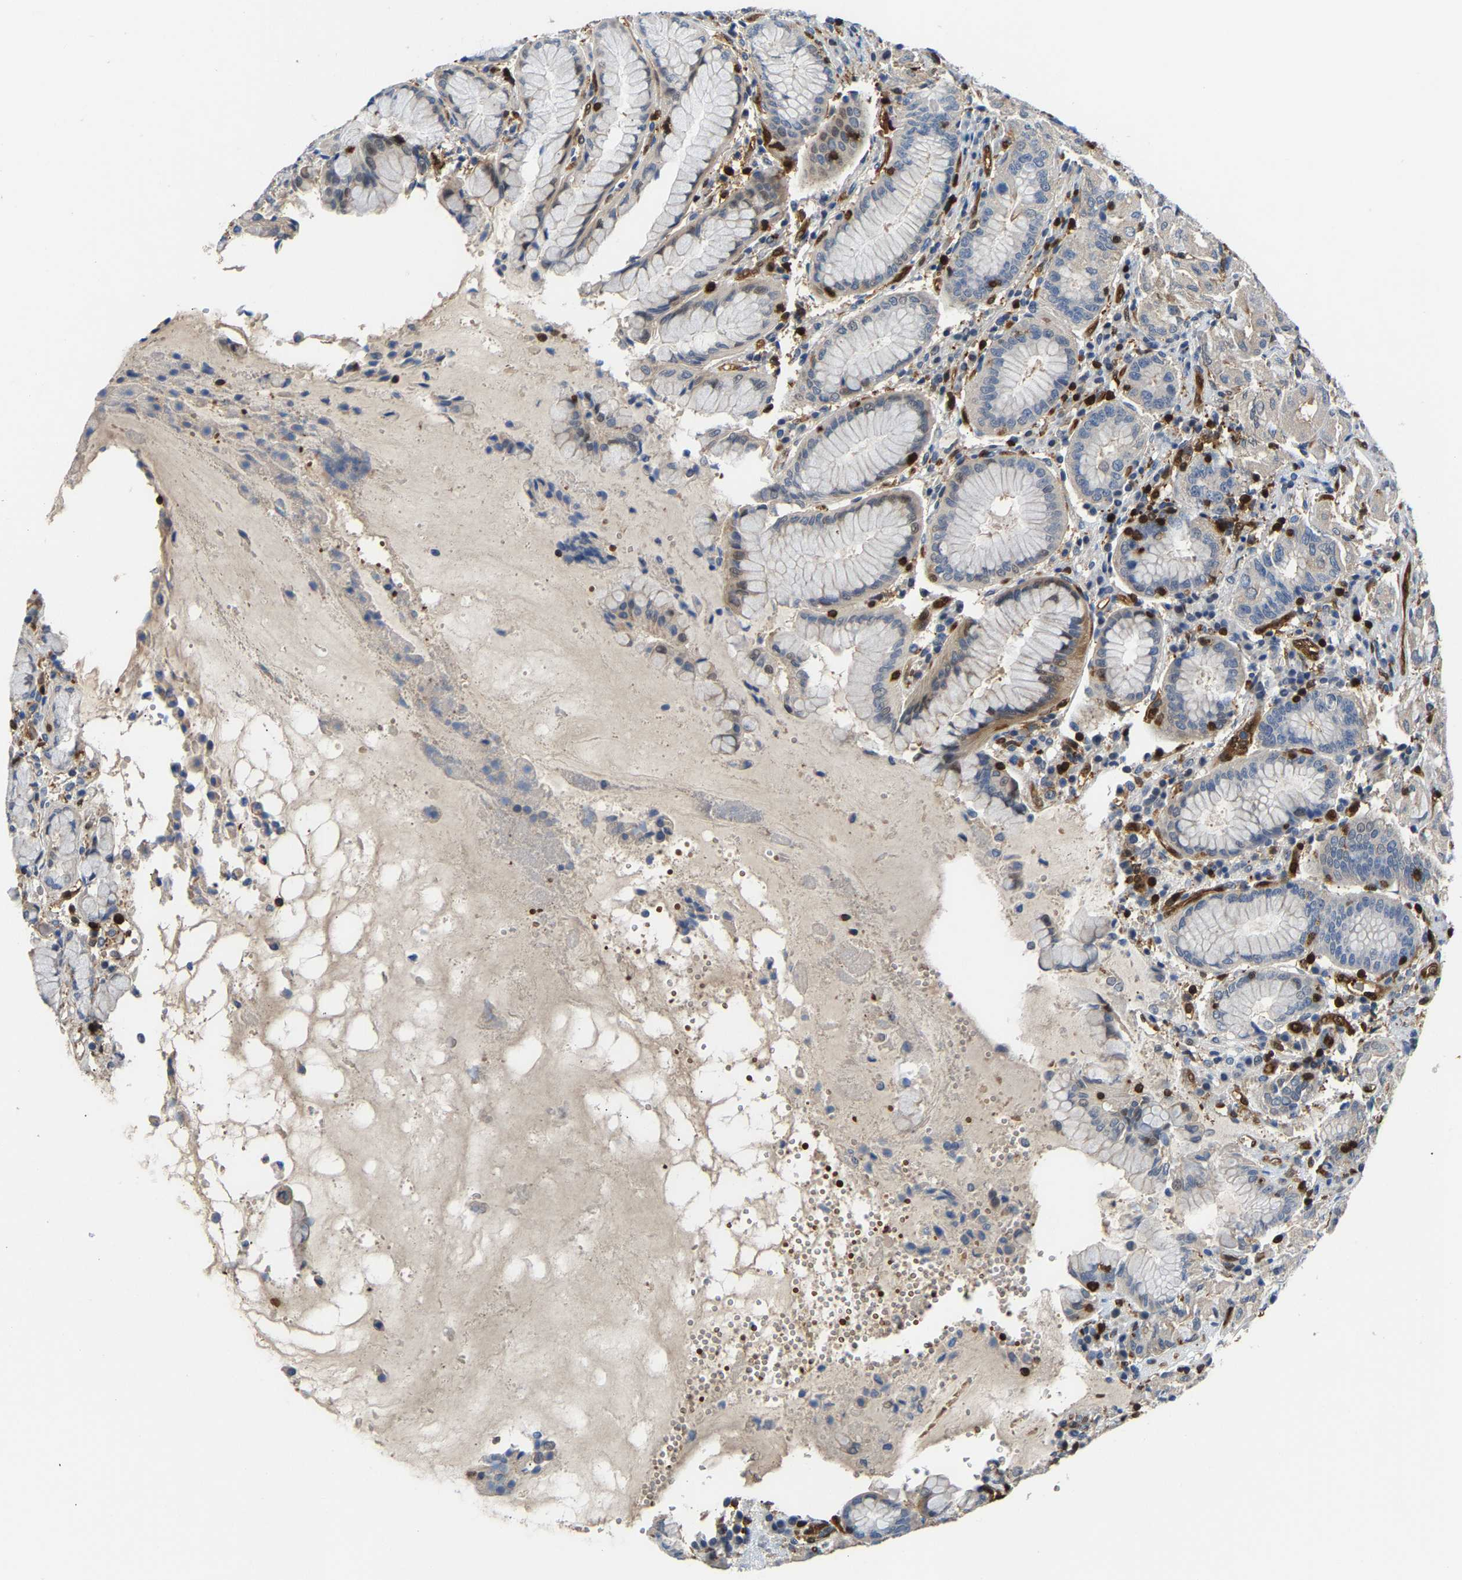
{"staining": {"intensity": "weak", "quantity": "<25%", "location": "cytoplasmic/membranous"}, "tissue": "stomach", "cell_type": "Glandular cells", "image_type": "normal", "snomed": [{"axis": "morphology", "description": "Normal tissue, NOS"}, {"axis": "topography", "description": "Stomach"}, {"axis": "topography", "description": "Stomach, lower"}], "caption": "DAB immunohistochemical staining of benign stomach shows no significant staining in glandular cells. The staining was performed using DAB (3,3'-diaminobenzidine) to visualize the protein expression in brown, while the nuclei were stained in blue with hematoxylin (Magnification: 20x).", "gene": "GIMAP7", "patient": {"sex": "female", "age": 56}}